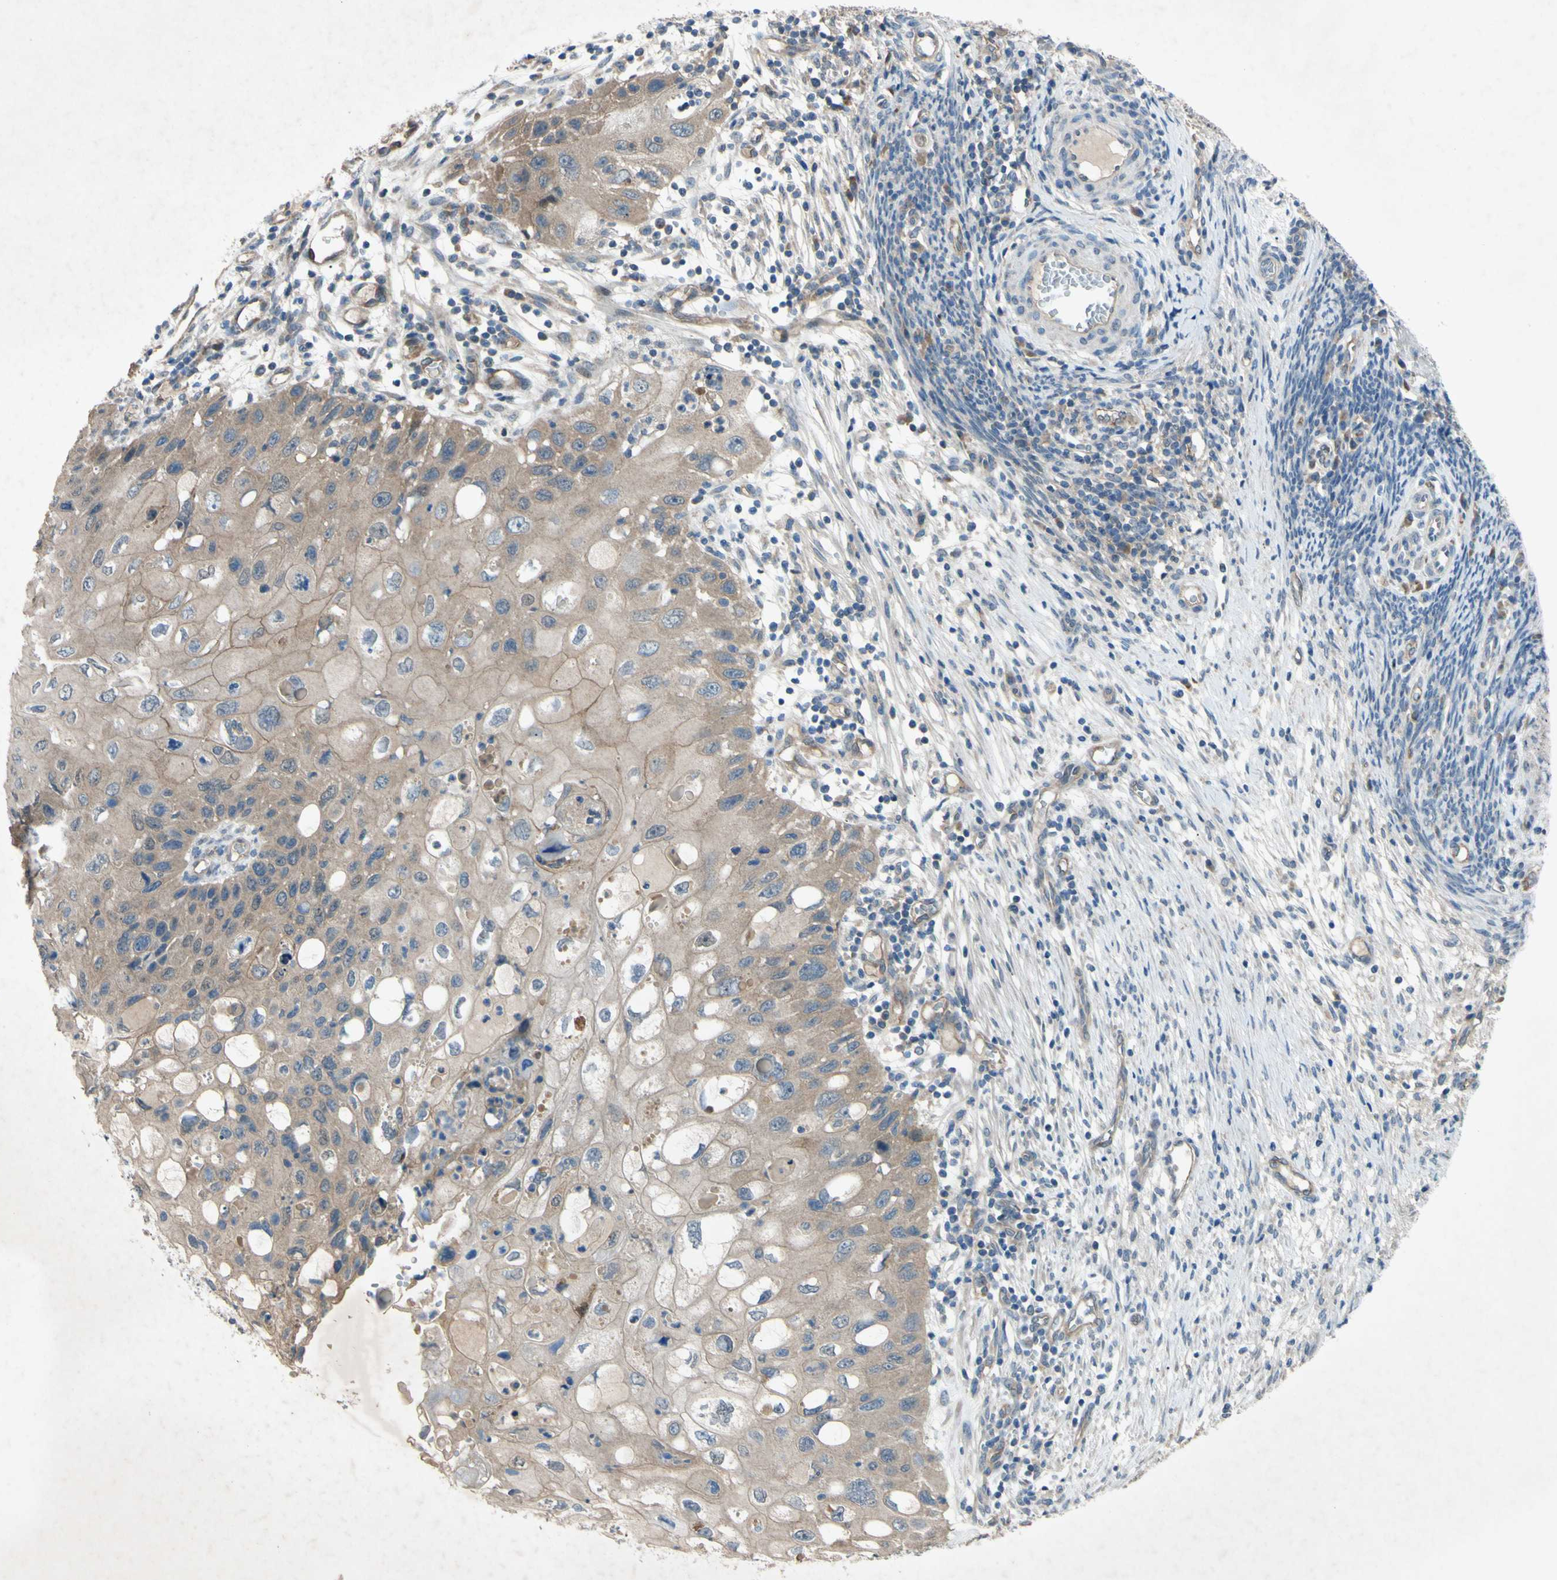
{"staining": {"intensity": "moderate", "quantity": ">75%", "location": "cytoplasmic/membranous"}, "tissue": "cervical cancer", "cell_type": "Tumor cells", "image_type": "cancer", "snomed": [{"axis": "morphology", "description": "Squamous cell carcinoma, NOS"}, {"axis": "topography", "description": "Cervix"}], "caption": "Squamous cell carcinoma (cervical) stained for a protein (brown) shows moderate cytoplasmic/membranous positive positivity in approximately >75% of tumor cells.", "gene": "HILPDA", "patient": {"sex": "female", "age": 70}}